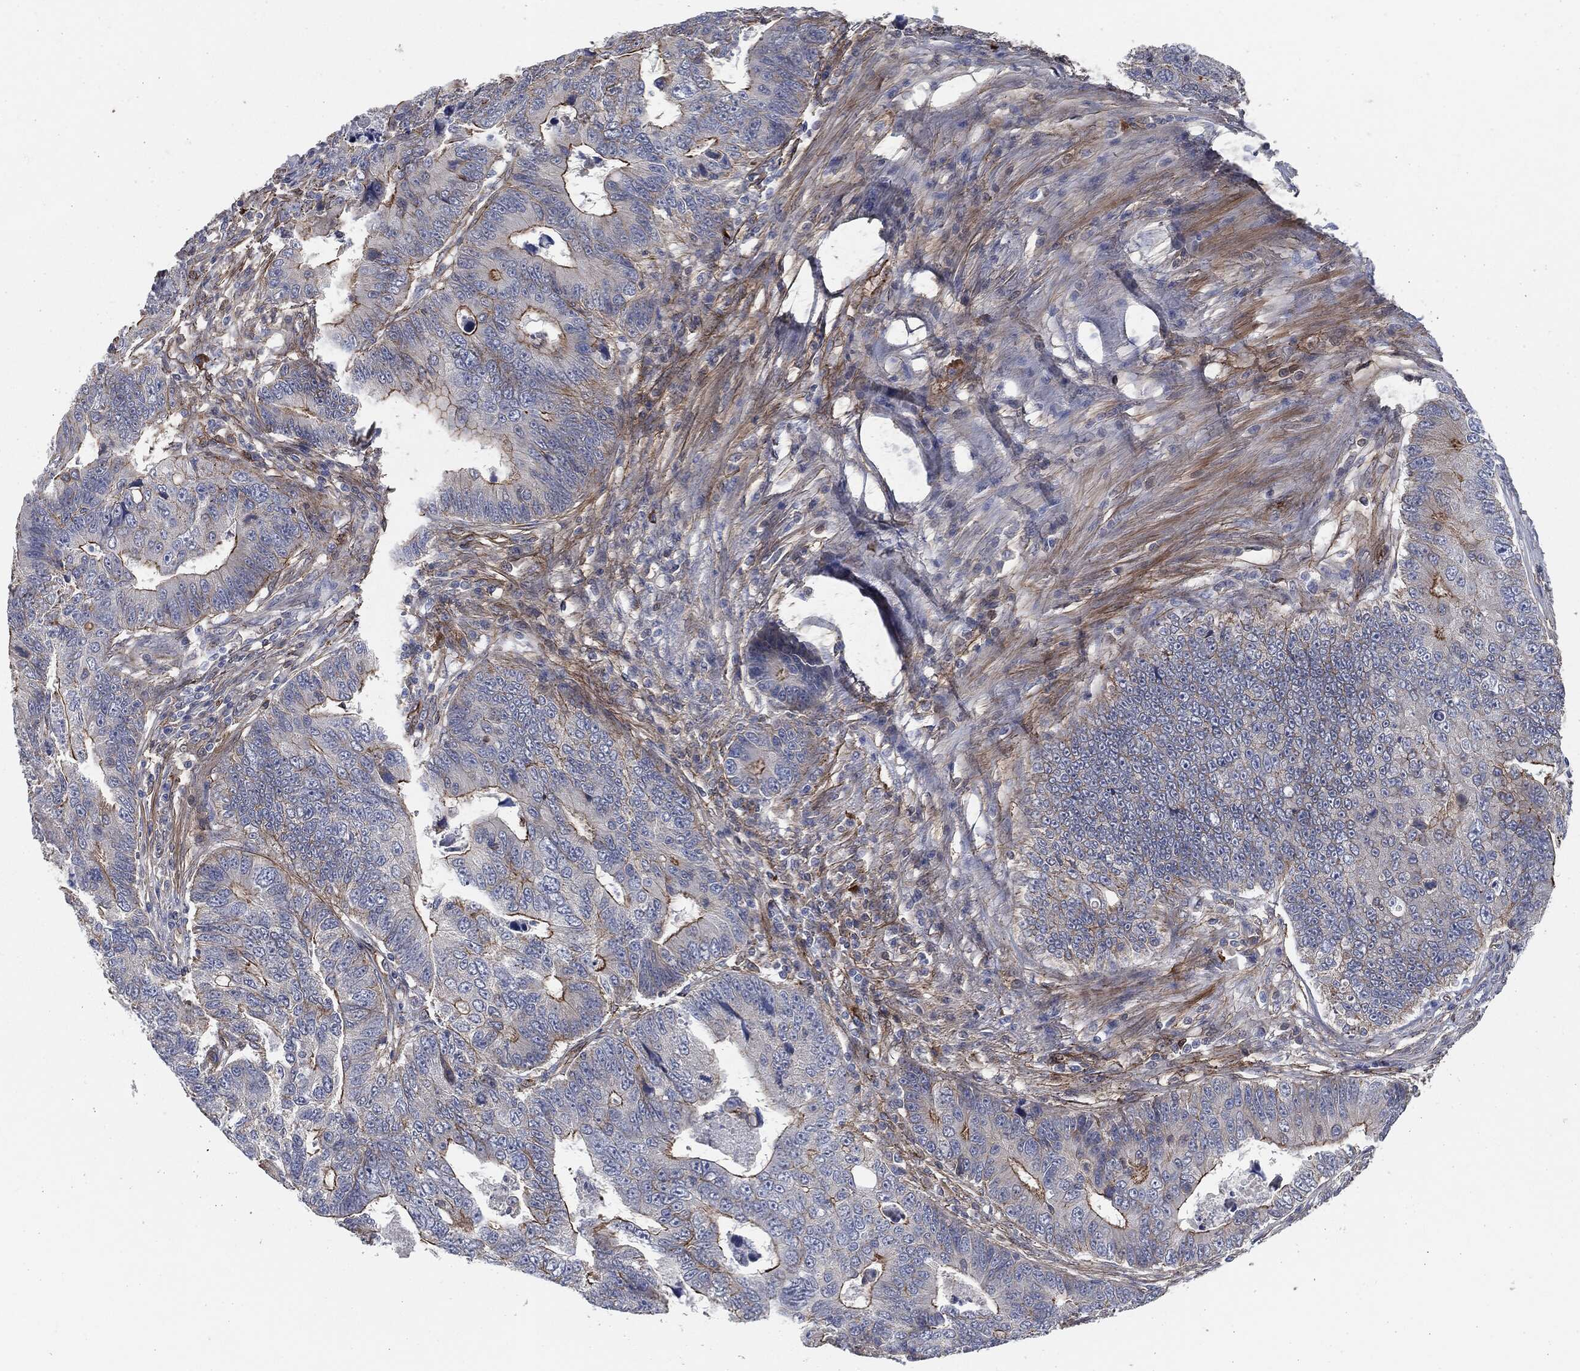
{"staining": {"intensity": "strong", "quantity": "25%-75%", "location": "cytoplasmic/membranous"}, "tissue": "colorectal cancer", "cell_type": "Tumor cells", "image_type": "cancer", "snomed": [{"axis": "morphology", "description": "Adenocarcinoma, NOS"}, {"axis": "topography", "description": "Colon"}], "caption": "An image of human colorectal adenocarcinoma stained for a protein reveals strong cytoplasmic/membranous brown staining in tumor cells.", "gene": "SVIL", "patient": {"sex": "female", "age": 72}}